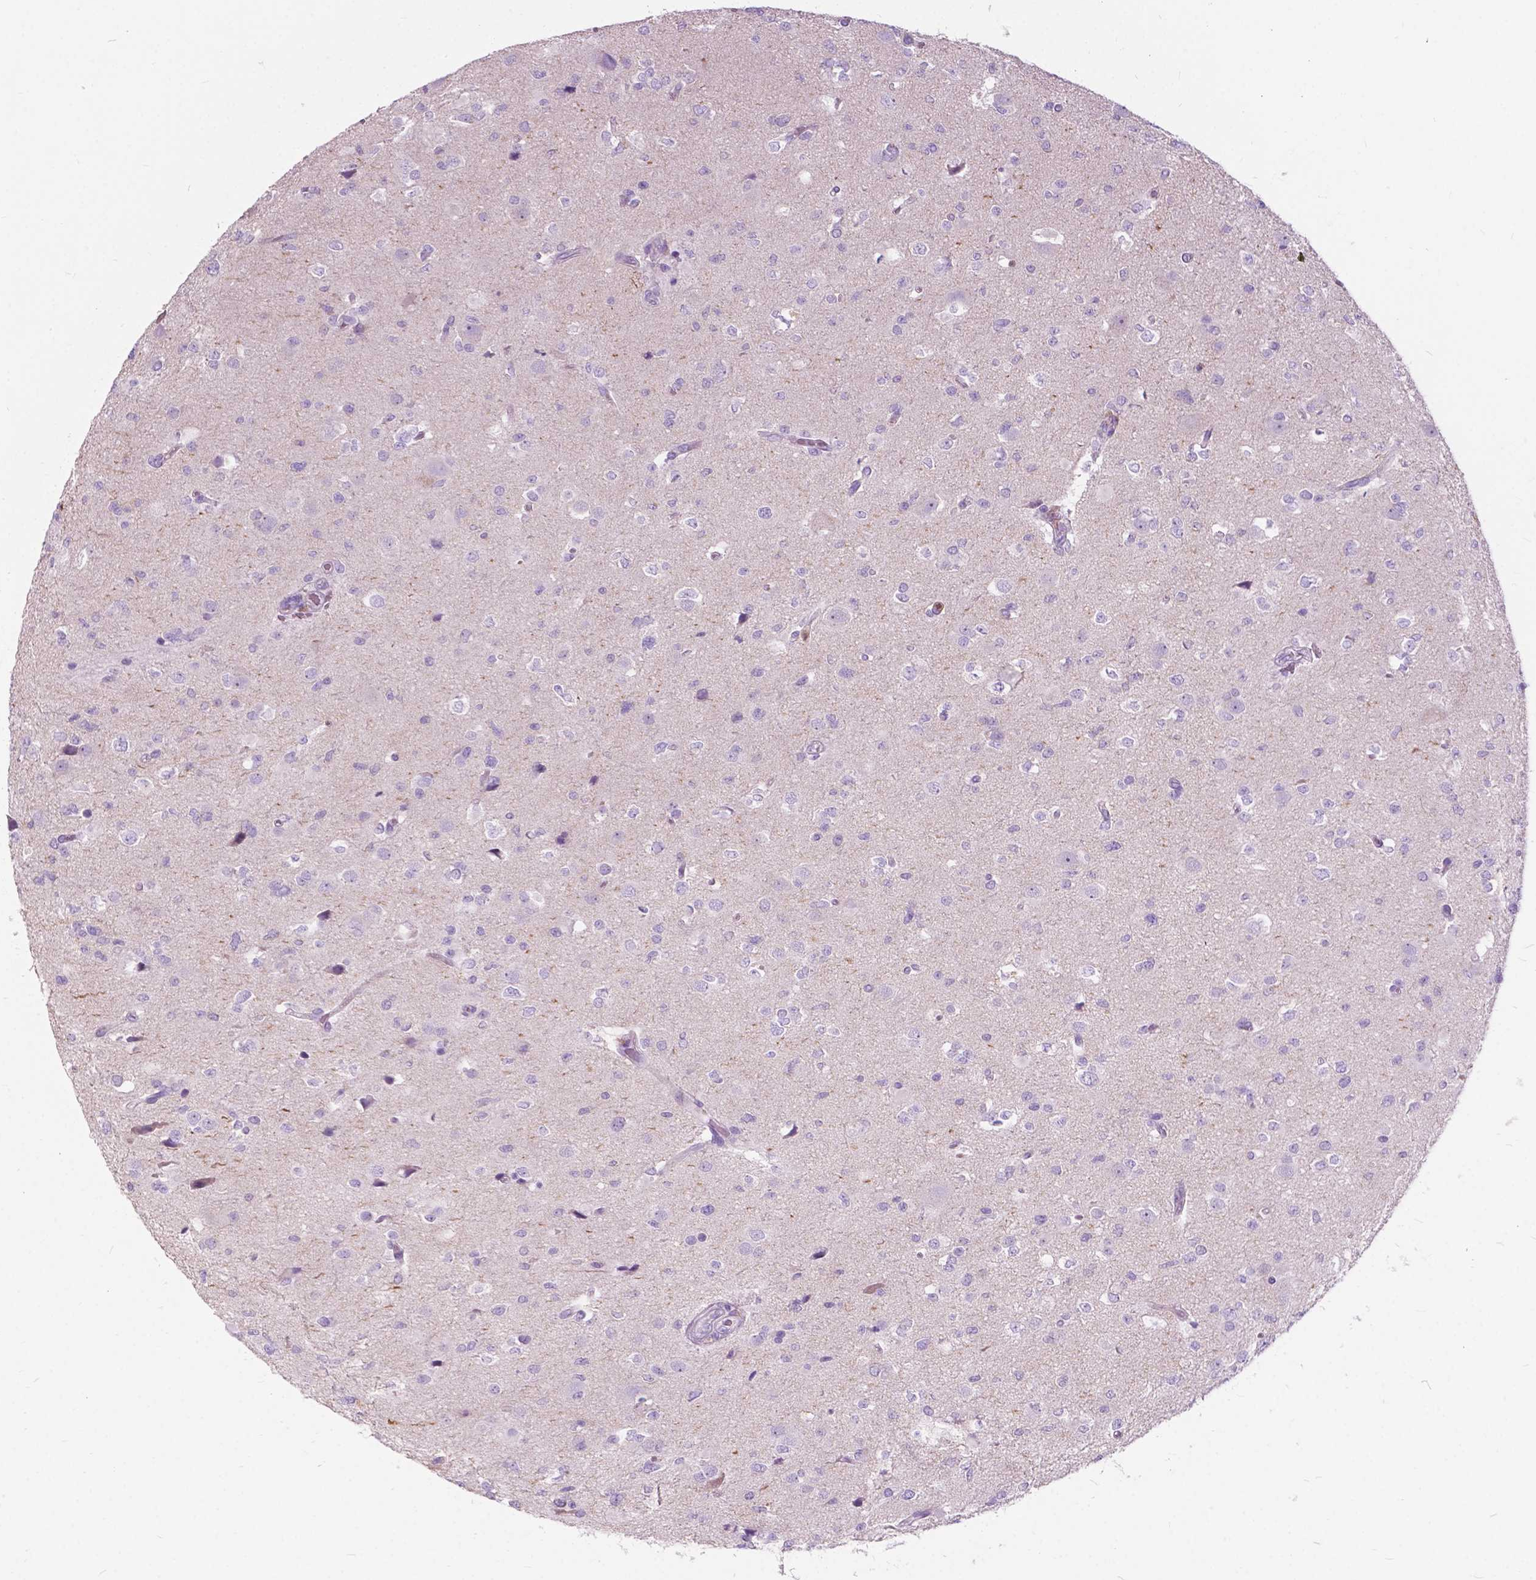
{"staining": {"intensity": "negative", "quantity": "none", "location": "none"}, "tissue": "glioma", "cell_type": "Tumor cells", "image_type": "cancer", "snomed": [{"axis": "morphology", "description": "Glioma, malignant, Low grade"}, {"axis": "topography", "description": "Brain"}], "caption": "The micrograph demonstrates no significant positivity in tumor cells of glioma. Nuclei are stained in blue.", "gene": "PRR35", "patient": {"sex": "female", "age": 32}}